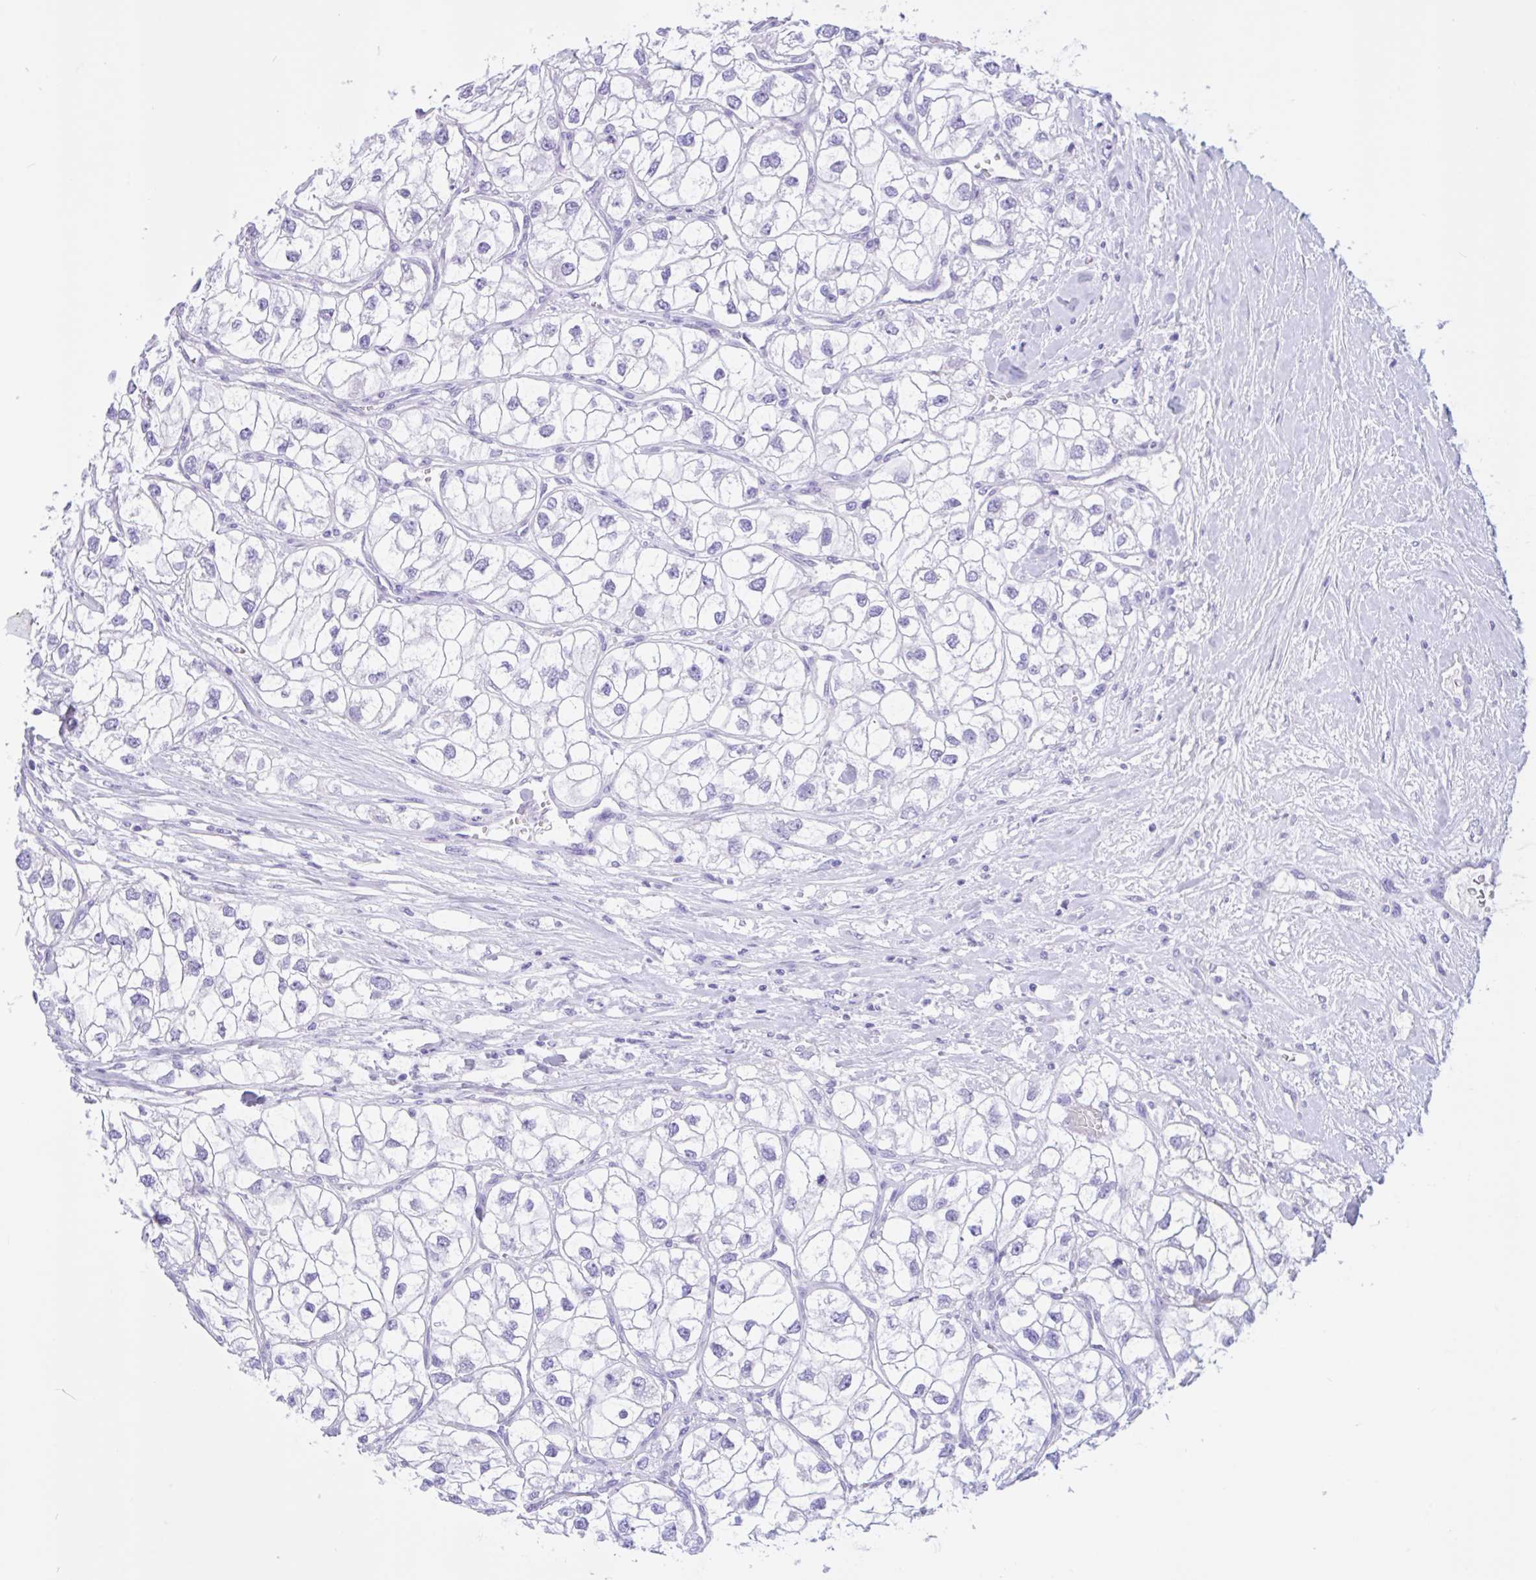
{"staining": {"intensity": "negative", "quantity": "none", "location": "none"}, "tissue": "renal cancer", "cell_type": "Tumor cells", "image_type": "cancer", "snomed": [{"axis": "morphology", "description": "Adenocarcinoma, NOS"}, {"axis": "topography", "description": "Kidney"}], "caption": "A high-resolution image shows IHC staining of renal adenocarcinoma, which exhibits no significant staining in tumor cells.", "gene": "ZNF319", "patient": {"sex": "male", "age": 59}}